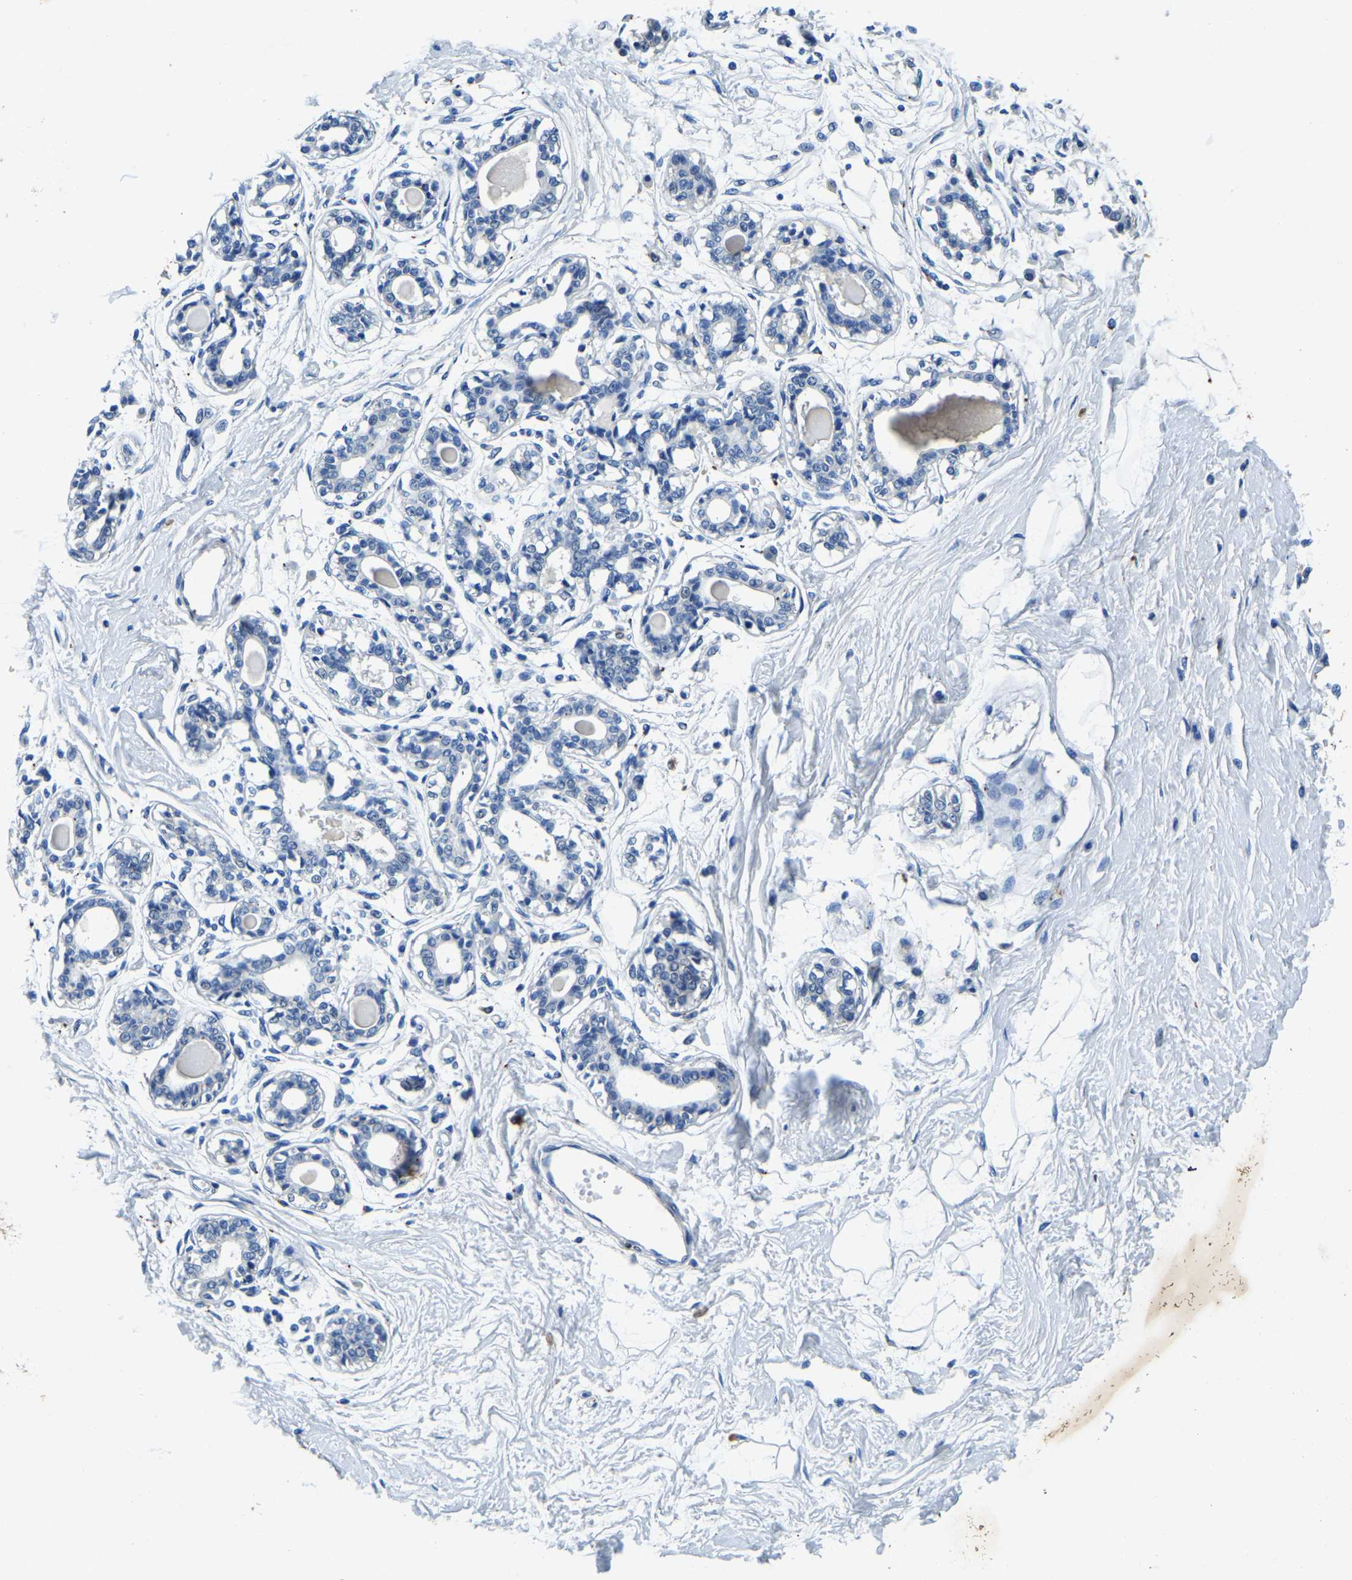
{"staining": {"intensity": "negative", "quantity": "none", "location": "none"}, "tissue": "breast", "cell_type": "Adipocytes", "image_type": "normal", "snomed": [{"axis": "morphology", "description": "Normal tissue, NOS"}, {"axis": "topography", "description": "Breast"}], "caption": "A histopathology image of human breast is negative for staining in adipocytes. Brightfield microscopy of immunohistochemistry (IHC) stained with DAB (3,3'-diaminobenzidine) (brown) and hematoxylin (blue), captured at high magnification.", "gene": "UBN2", "patient": {"sex": "female", "age": 45}}